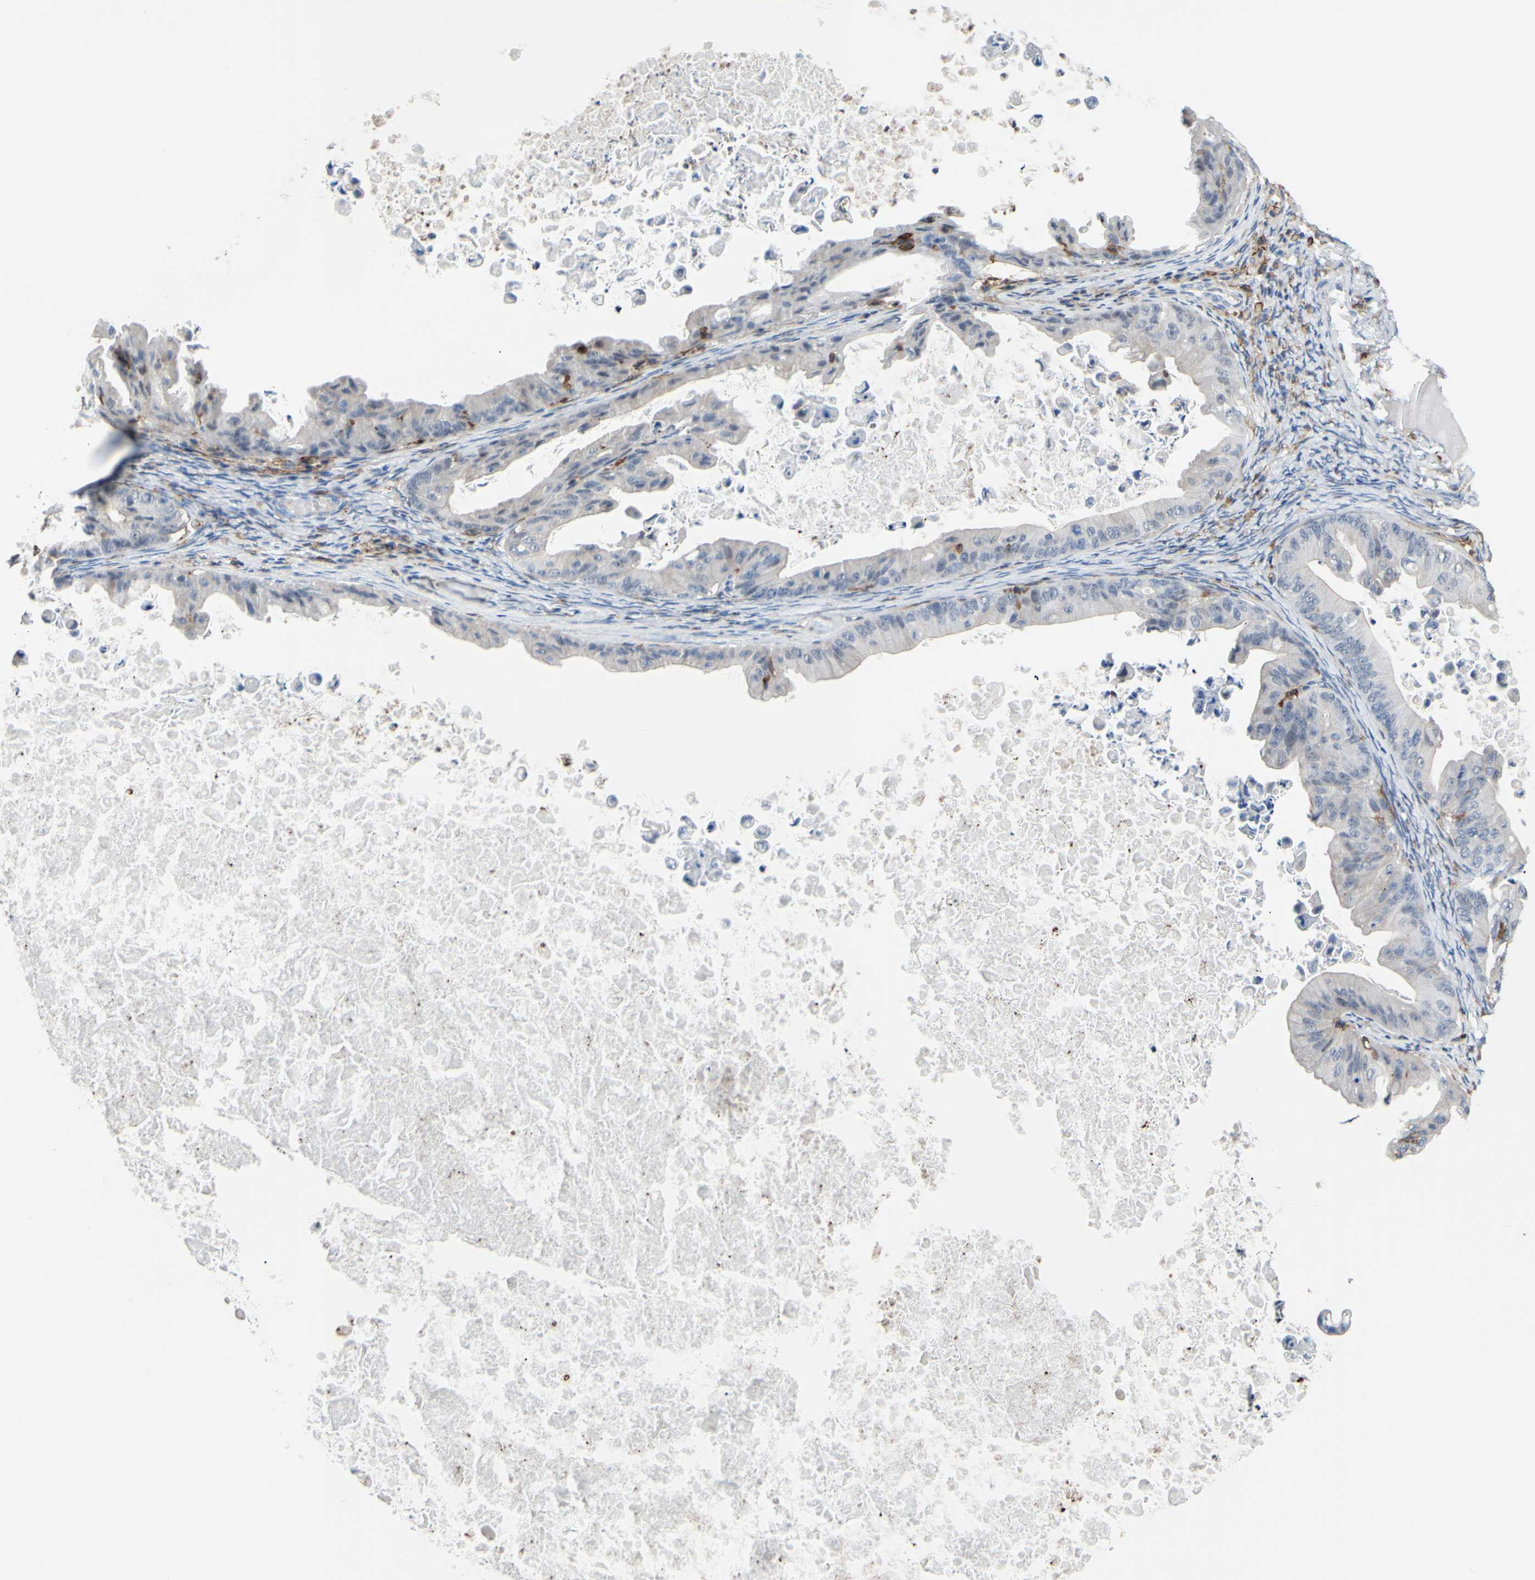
{"staining": {"intensity": "negative", "quantity": "none", "location": "none"}, "tissue": "ovarian cancer", "cell_type": "Tumor cells", "image_type": "cancer", "snomed": [{"axis": "morphology", "description": "Cystadenocarcinoma, mucinous, NOS"}, {"axis": "topography", "description": "Ovary"}], "caption": "High power microscopy photomicrograph of an immunohistochemistry (IHC) photomicrograph of ovarian mucinous cystadenocarcinoma, revealing no significant positivity in tumor cells. (Stains: DAB (3,3'-diaminobenzidine) immunohistochemistry with hematoxylin counter stain, Microscopy: brightfield microscopy at high magnification).", "gene": "FCGR2A", "patient": {"sex": "female", "age": 37}}